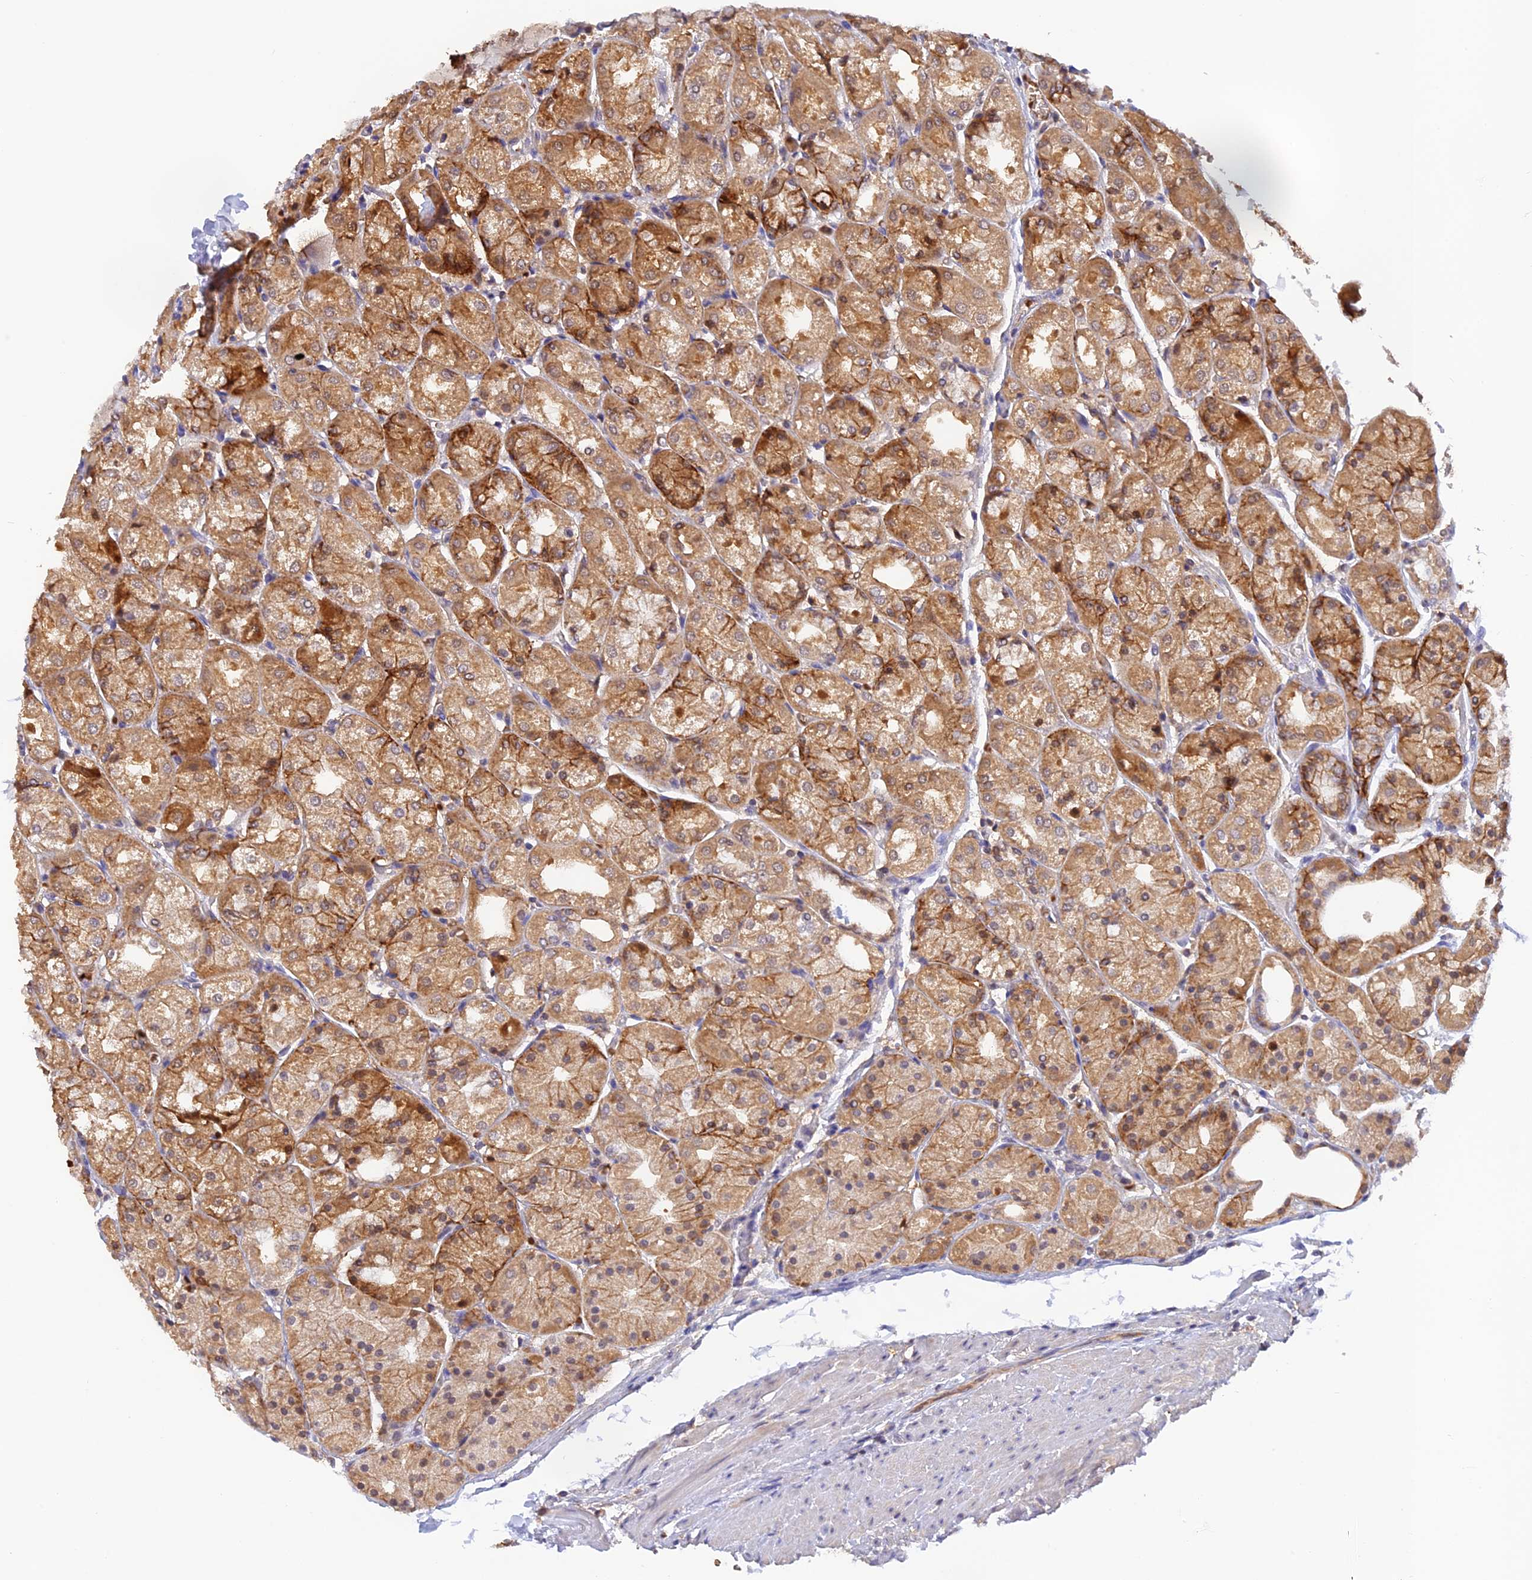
{"staining": {"intensity": "moderate", "quantity": ">75%", "location": "cytoplasmic/membranous"}, "tissue": "stomach", "cell_type": "Glandular cells", "image_type": "normal", "snomed": [{"axis": "morphology", "description": "Normal tissue, NOS"}, {"axis": "topography", "description": "Stomach, upper"}], "caption": "Immunohistochemical staining of normal stomach exhibits moderate cytoplasmic/membranous protein positivity in approximately >75% of glandular cells. The staining is performed using DAB brown chromogen to label protein expression. The nuclei are counter-stained blue using hematoxylin.", "gene": "HDHD2", "patient": {"sex": "male", "age": 72}}